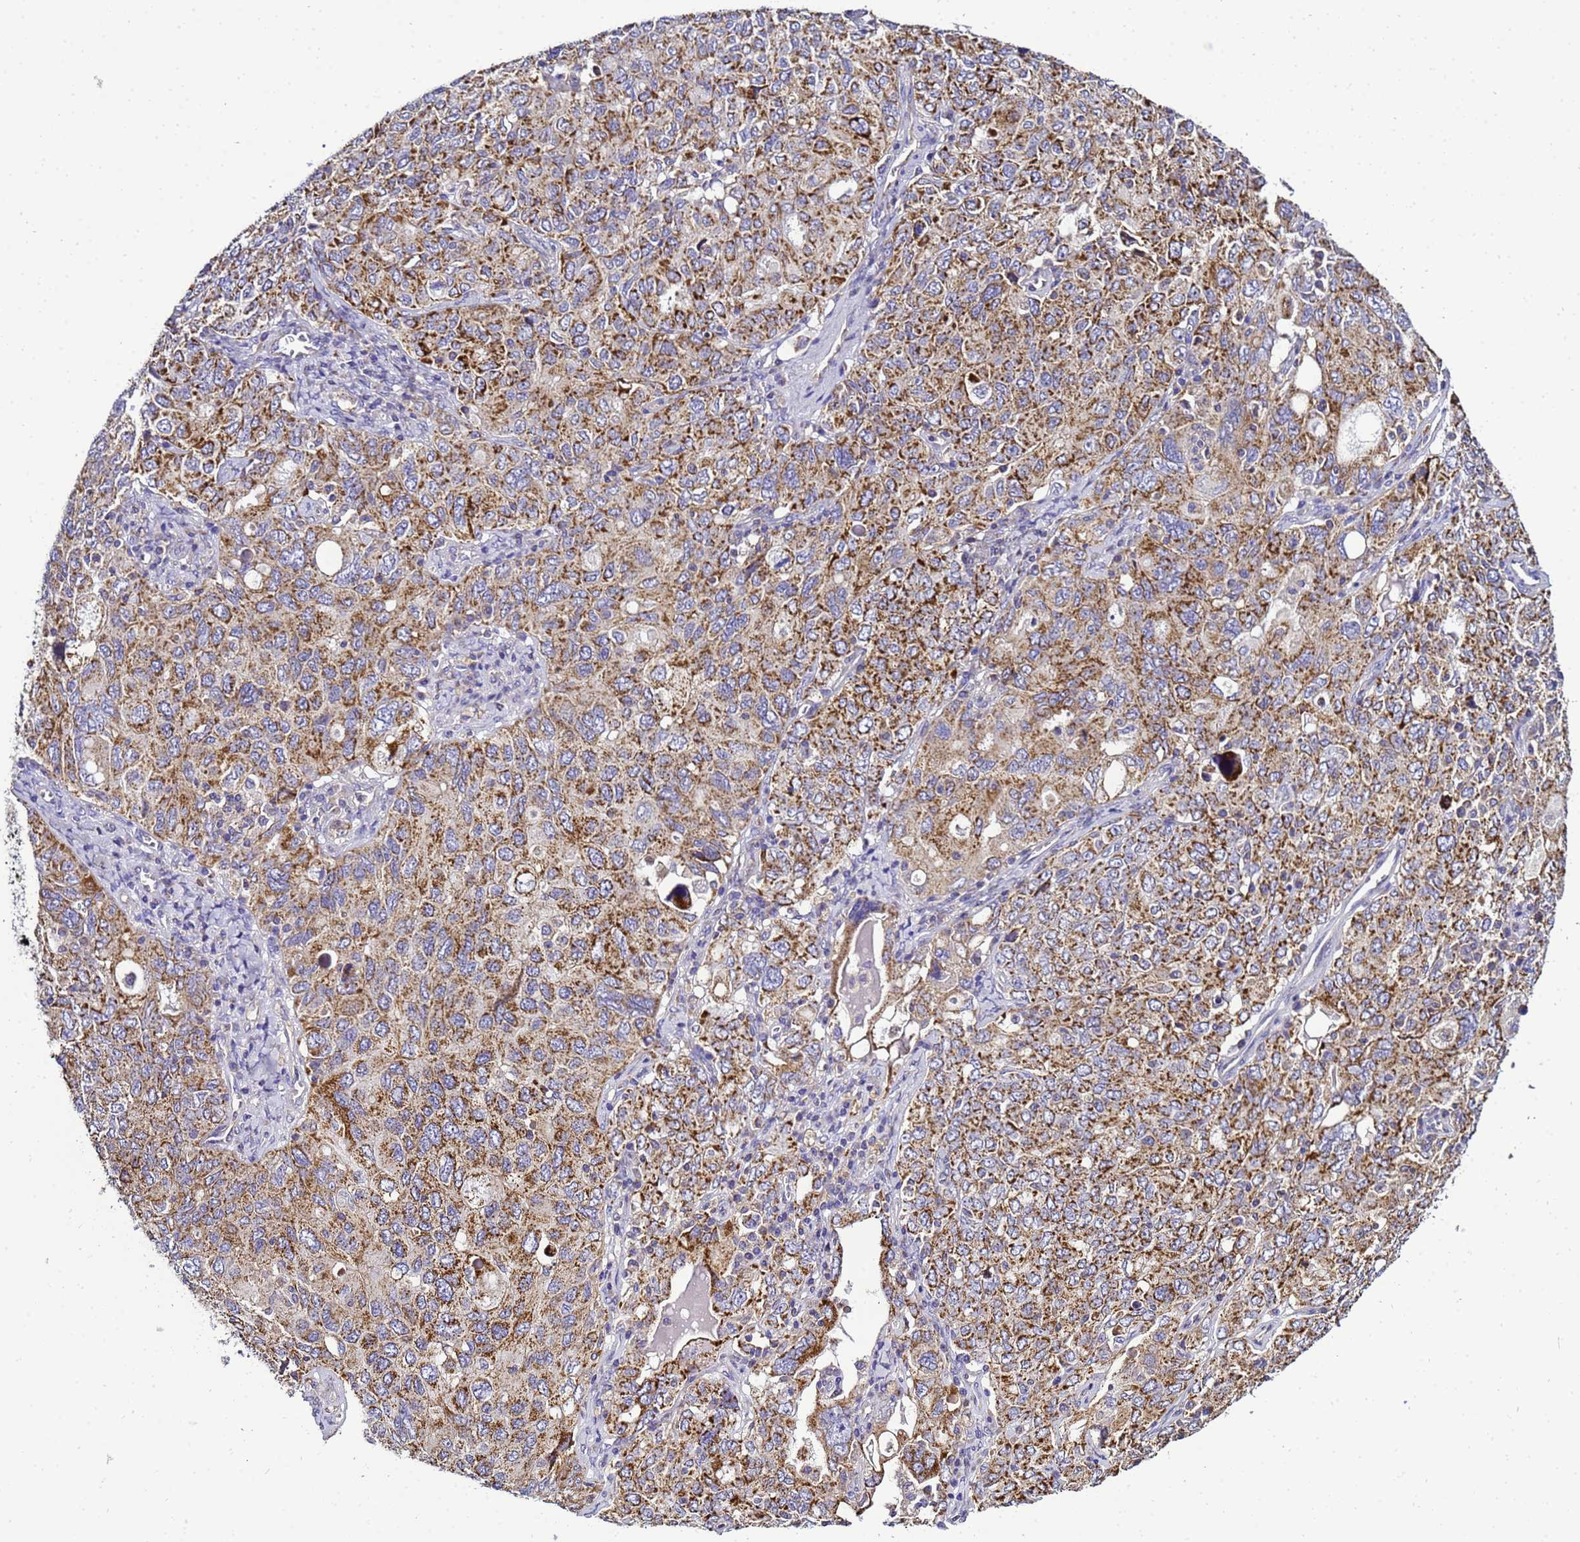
{"staining": {"intensity": "moderate", "quantity": ">75%", "location": "cytoplasmic/membranous"}, "tissue": "ovarian cancer", "cell_type": "Tumor cells", "image_type": "cancer", "snomed": [{"axis": "morphology", "description": "Carcinoma, endometroid"}, {"axis": "topography", "description": "Ovary"}], "caption": "Protein expression analysis of human ovarian endometroid carcinoma reveals moderate cytoplasmic/membranous staining in about >75% of tumor cells.", "gene": "HIGD2A", "patient": {"sex": "female", "age": 62}}